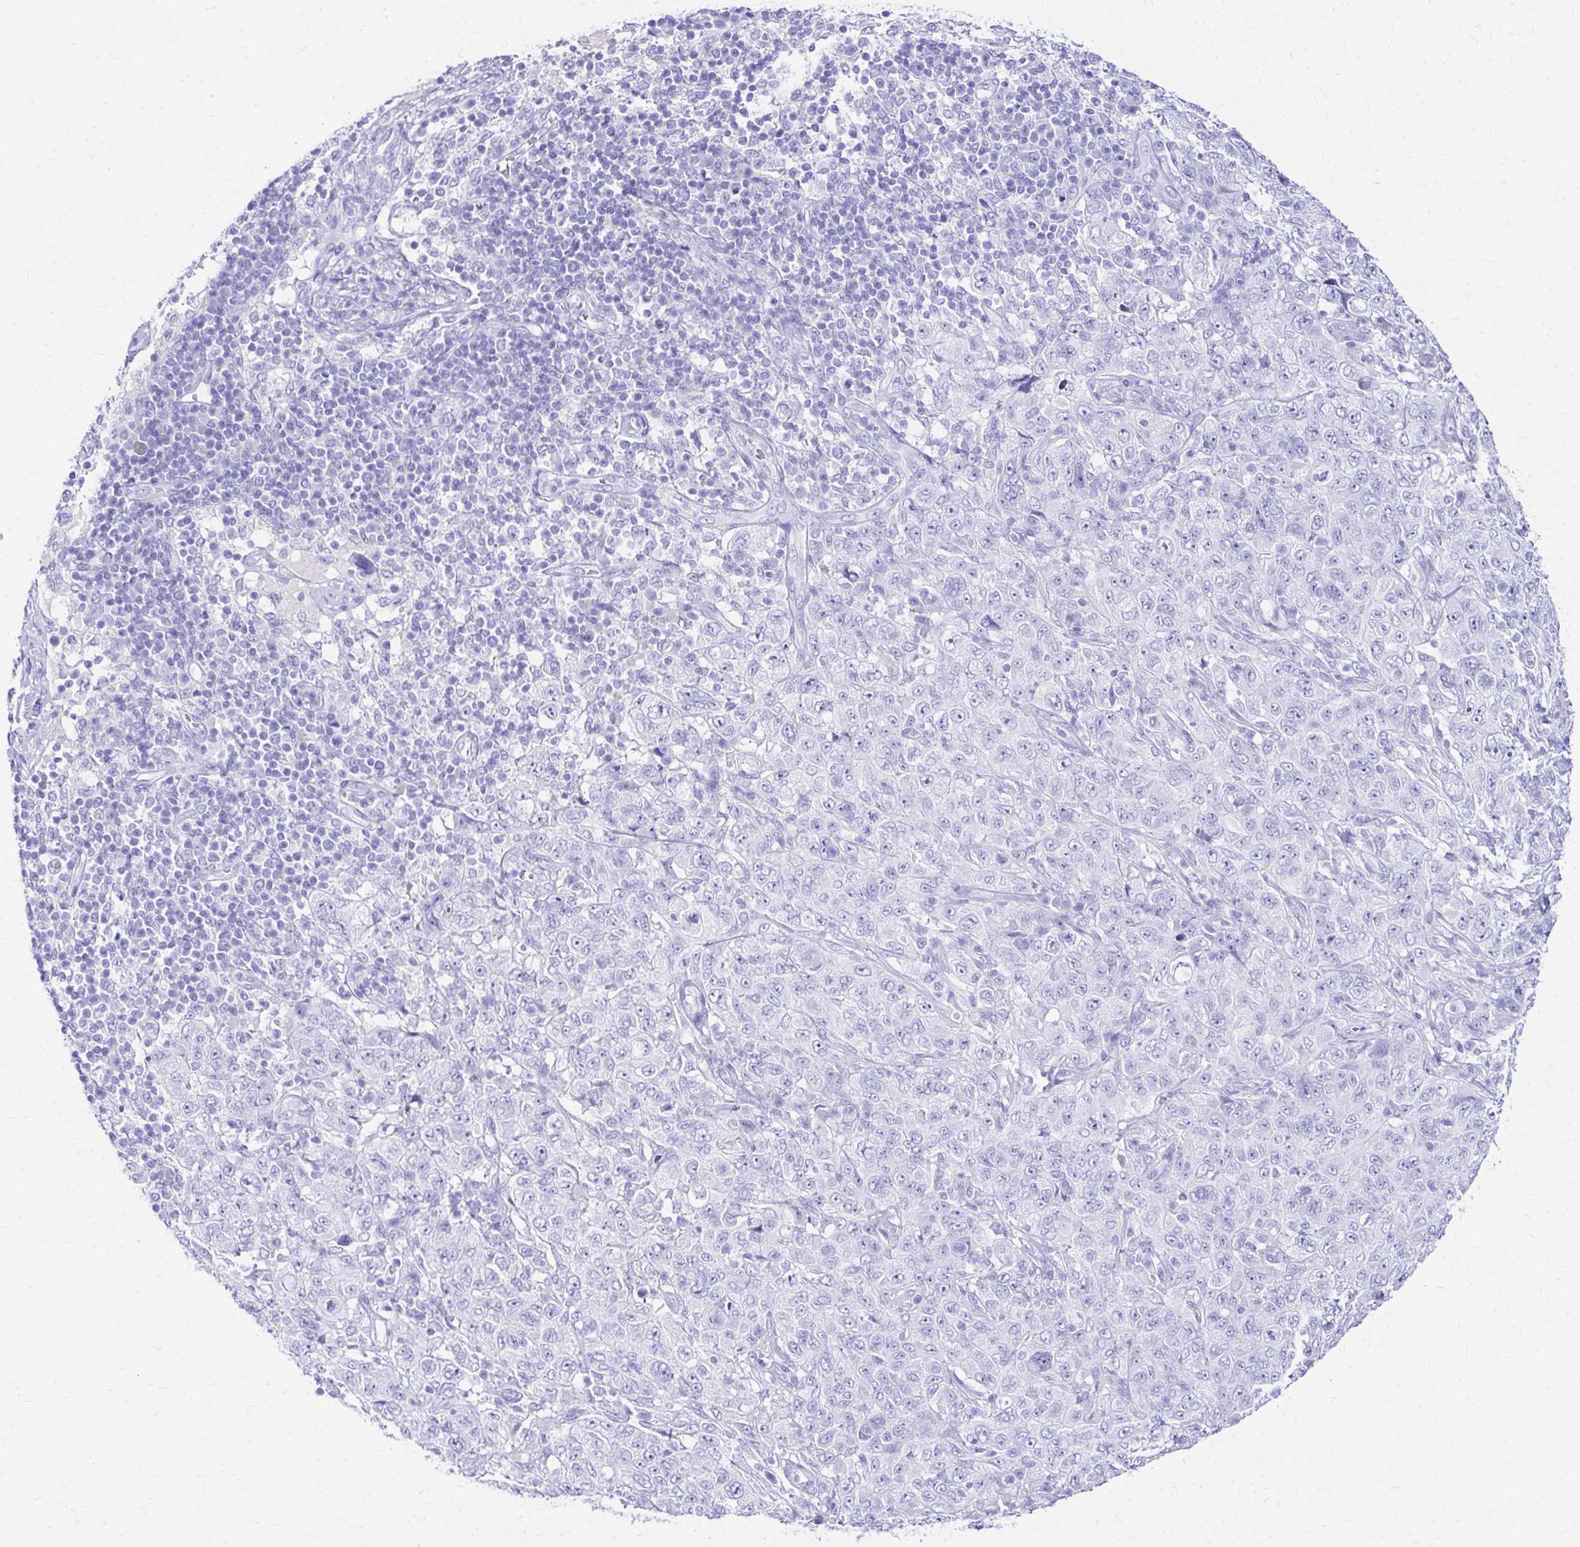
{"staining": {"intensity": "negative", "quantity": "none", "location": "none"}, "tissue": "pancreatic cancer", "cell_type": "Tumor cells", "image_type": "cancer", "snomed": [{"axis": "morphology", "description": "Adenocarcinoma, NOS"}, {"axis": "topography", "description": "Pancreas"}], "caption": "A micrograph of adenocarcinoma (pancreatic) stained for a protein shows no brown staining in tumor cells. (Stains: DAB (3,3'-diaminobenzidine) immunohistochemistry with hematoxylin counter stain, Microscopy: brightfield microscopy at high magnification).", "gene": "S100G", "patient": {"sex": "male", "age": 68}}